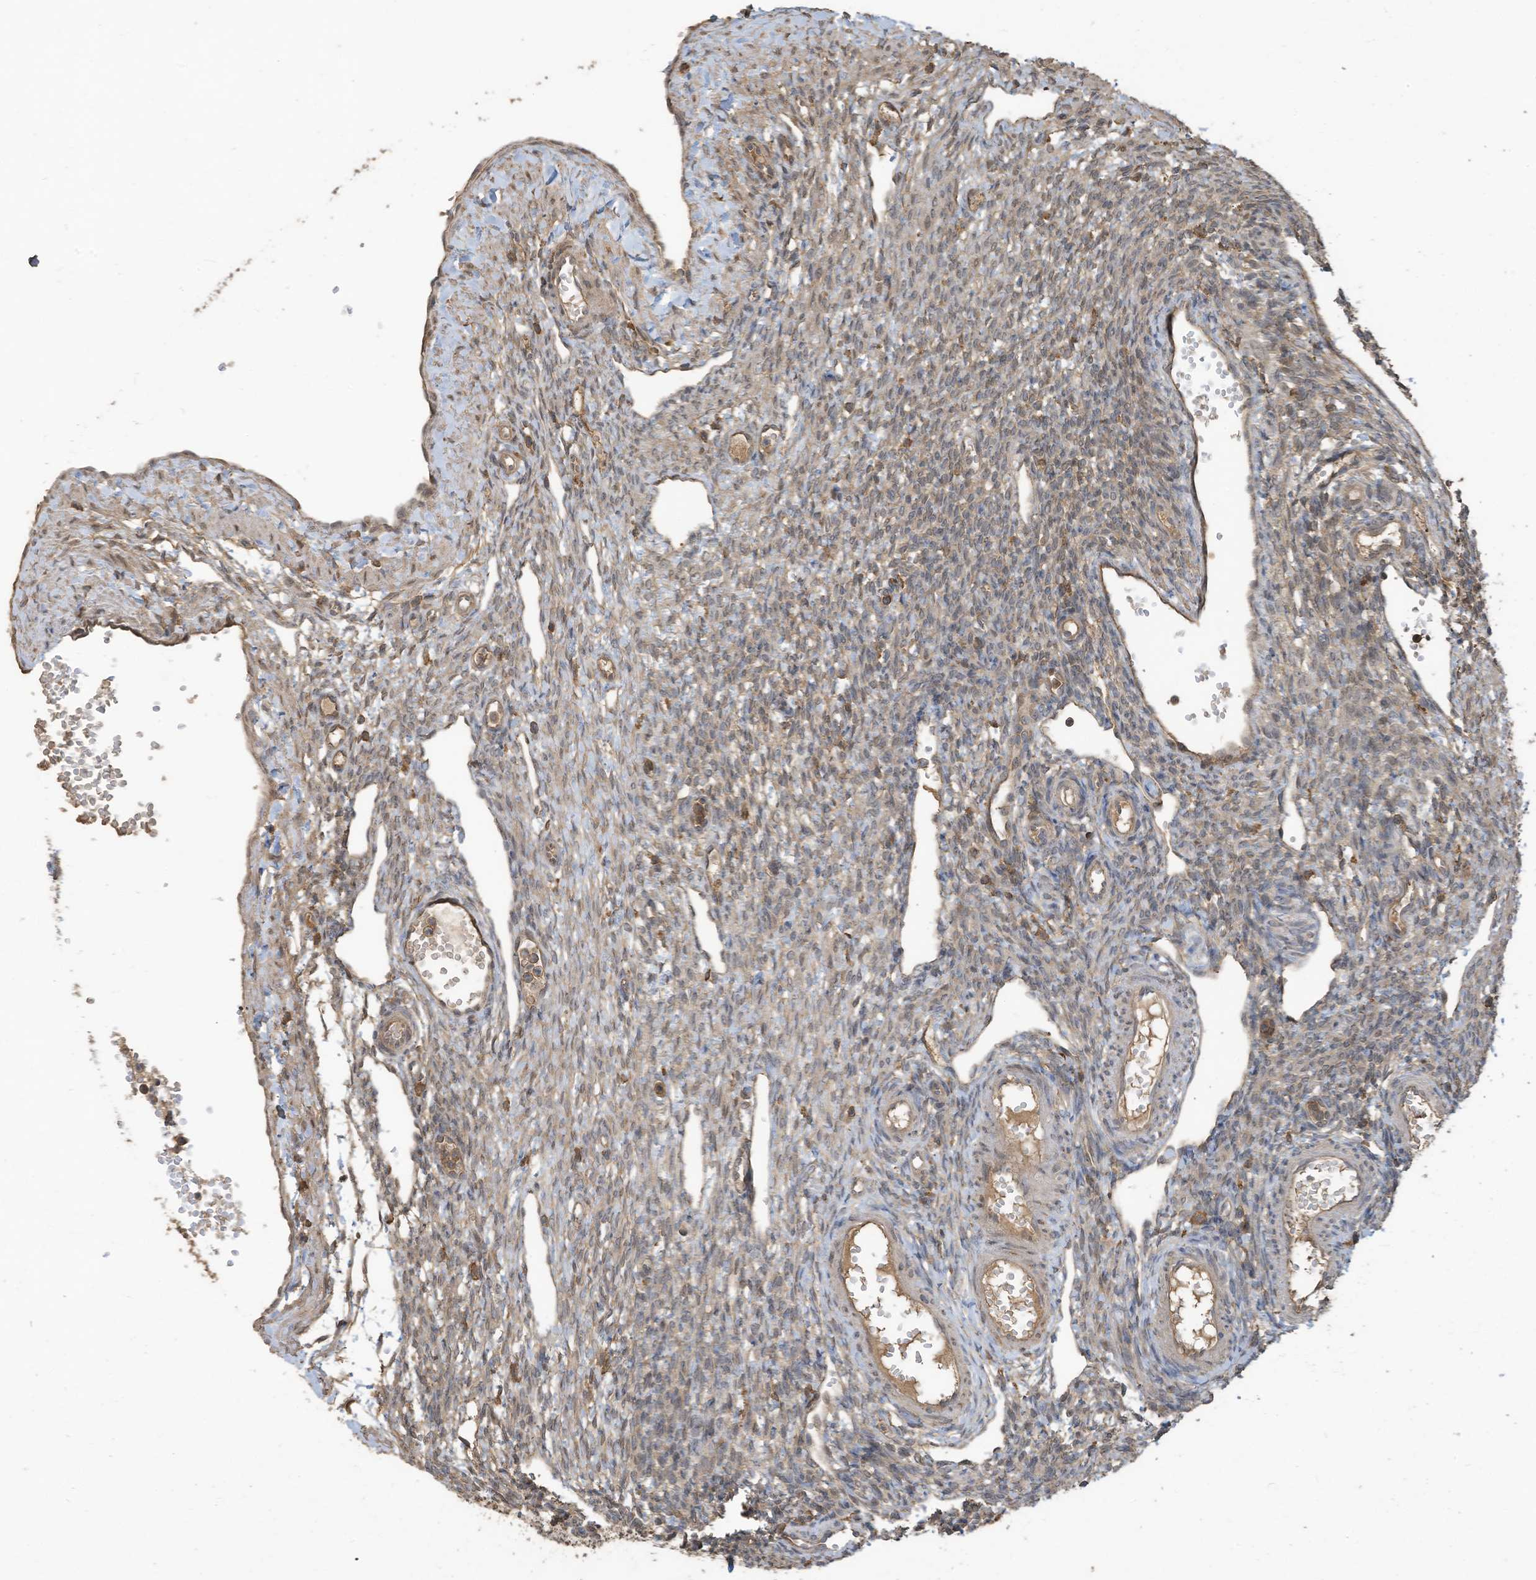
{"staining": {"intensity": "moderate", "quantity": ">75%", "location": "cytoplasmic/membranous"}, "tissue": "ovary", "cell_type": "Follicle cells", "image_type": "normal", "snomed": [{"axis": "morphology", "description": "Normal tissue, NOS"}, {"axis": "morphology", "description": "Cyst, NOS"}, {"axis": "topography", "description": "Ovary"}], "caption": "Immunohistochemical staining of benign ovary reveals moderate cytoplasmic/membranous protein positivity in approximately >75% of follicle cells.", "gene": "COX10", "patient": {"sex": "female", "age": 33}}